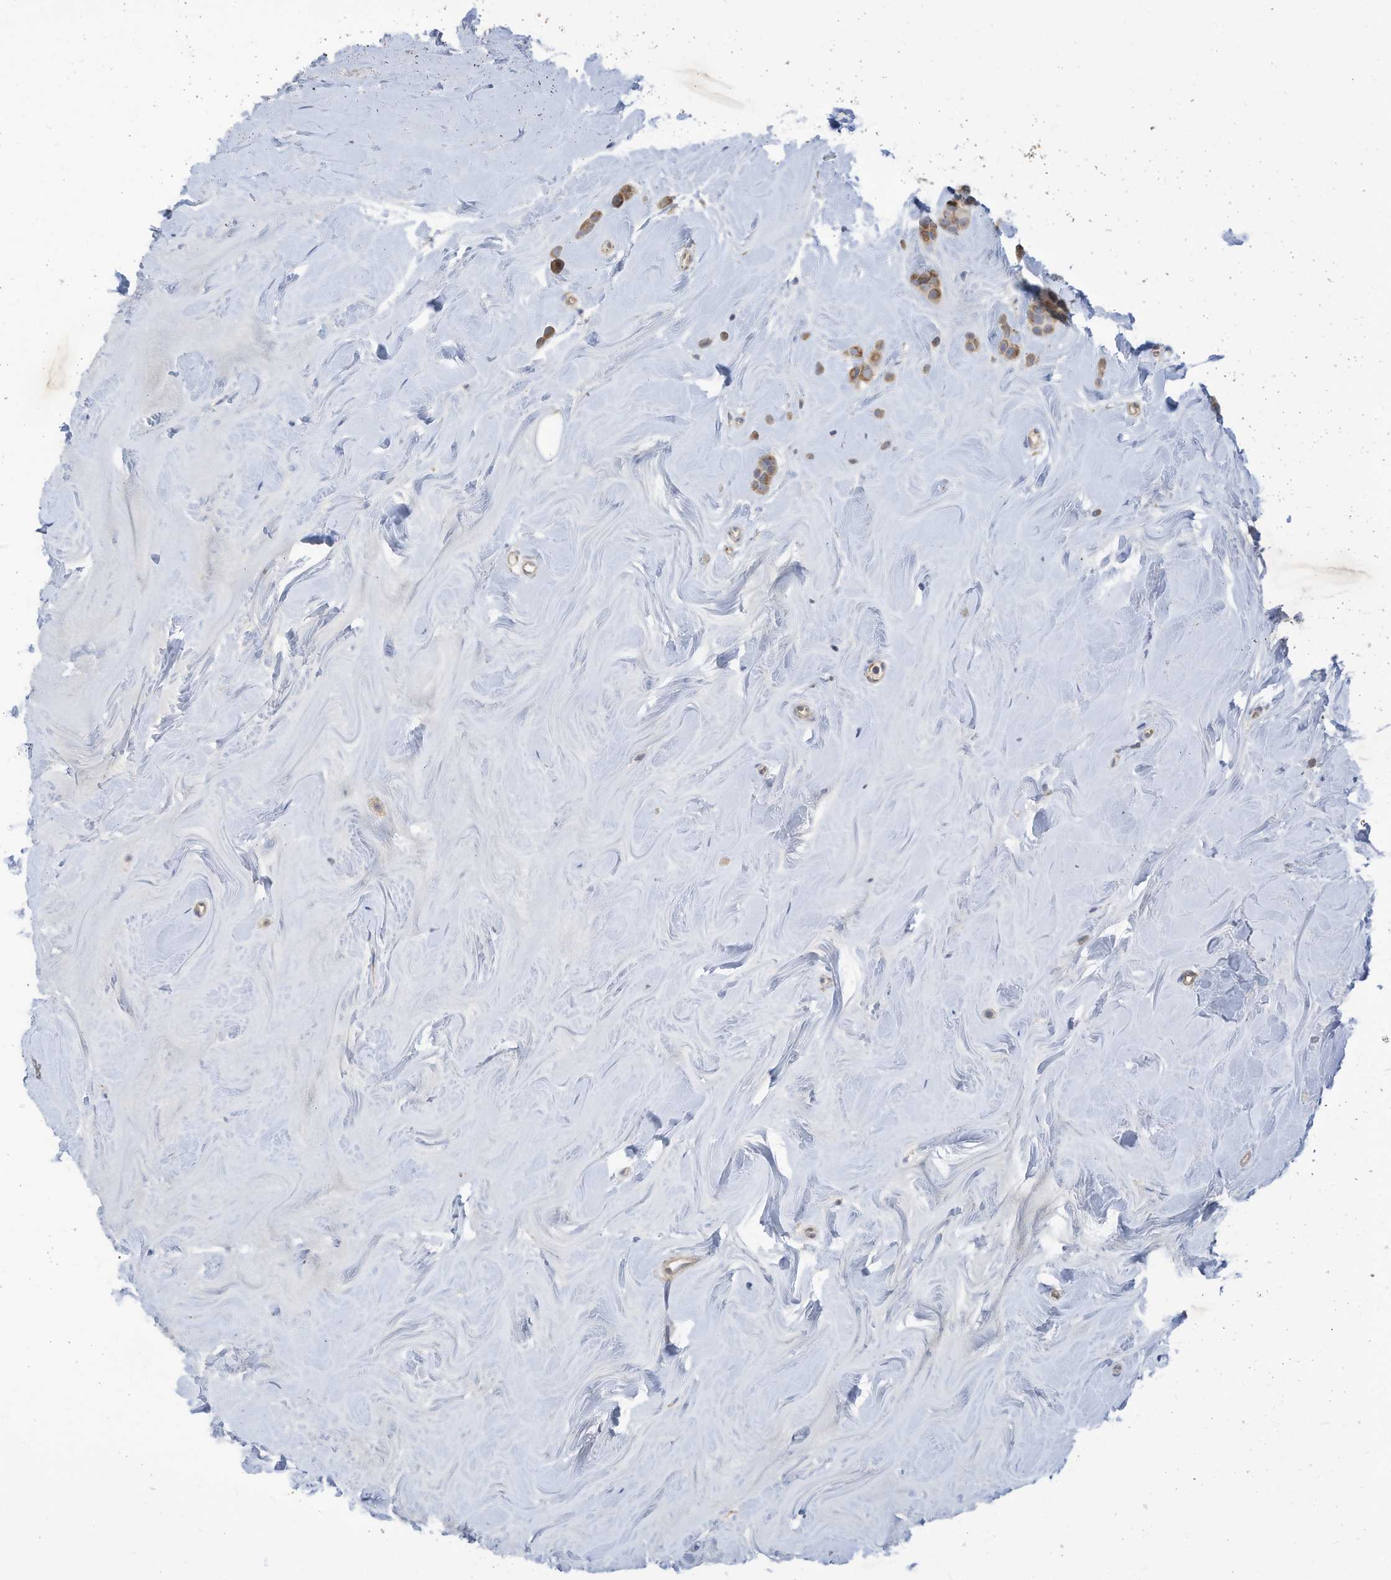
{"staining": {"intensity": "moderate", "quantity": "25%-75%", "location": "cytoplasmic/membranous"}, "tissue": "breast cancer", "cell_type": "Tumor cells", "image_type": "cancer", "snomed": [{"axis": "morphology", "description": "Lobular carcinoma"}, {"axis": "topography", "description": "Breast"}], "caption": "Human lobular carcinoma (breast) stained for a protein (brown) reveals moderate cytoplasmic/membranous positive staining in about 25%-75% of tumor cells.", "gene": "SCGB1D2", "patient": {"sex": "female", "age": 47}}